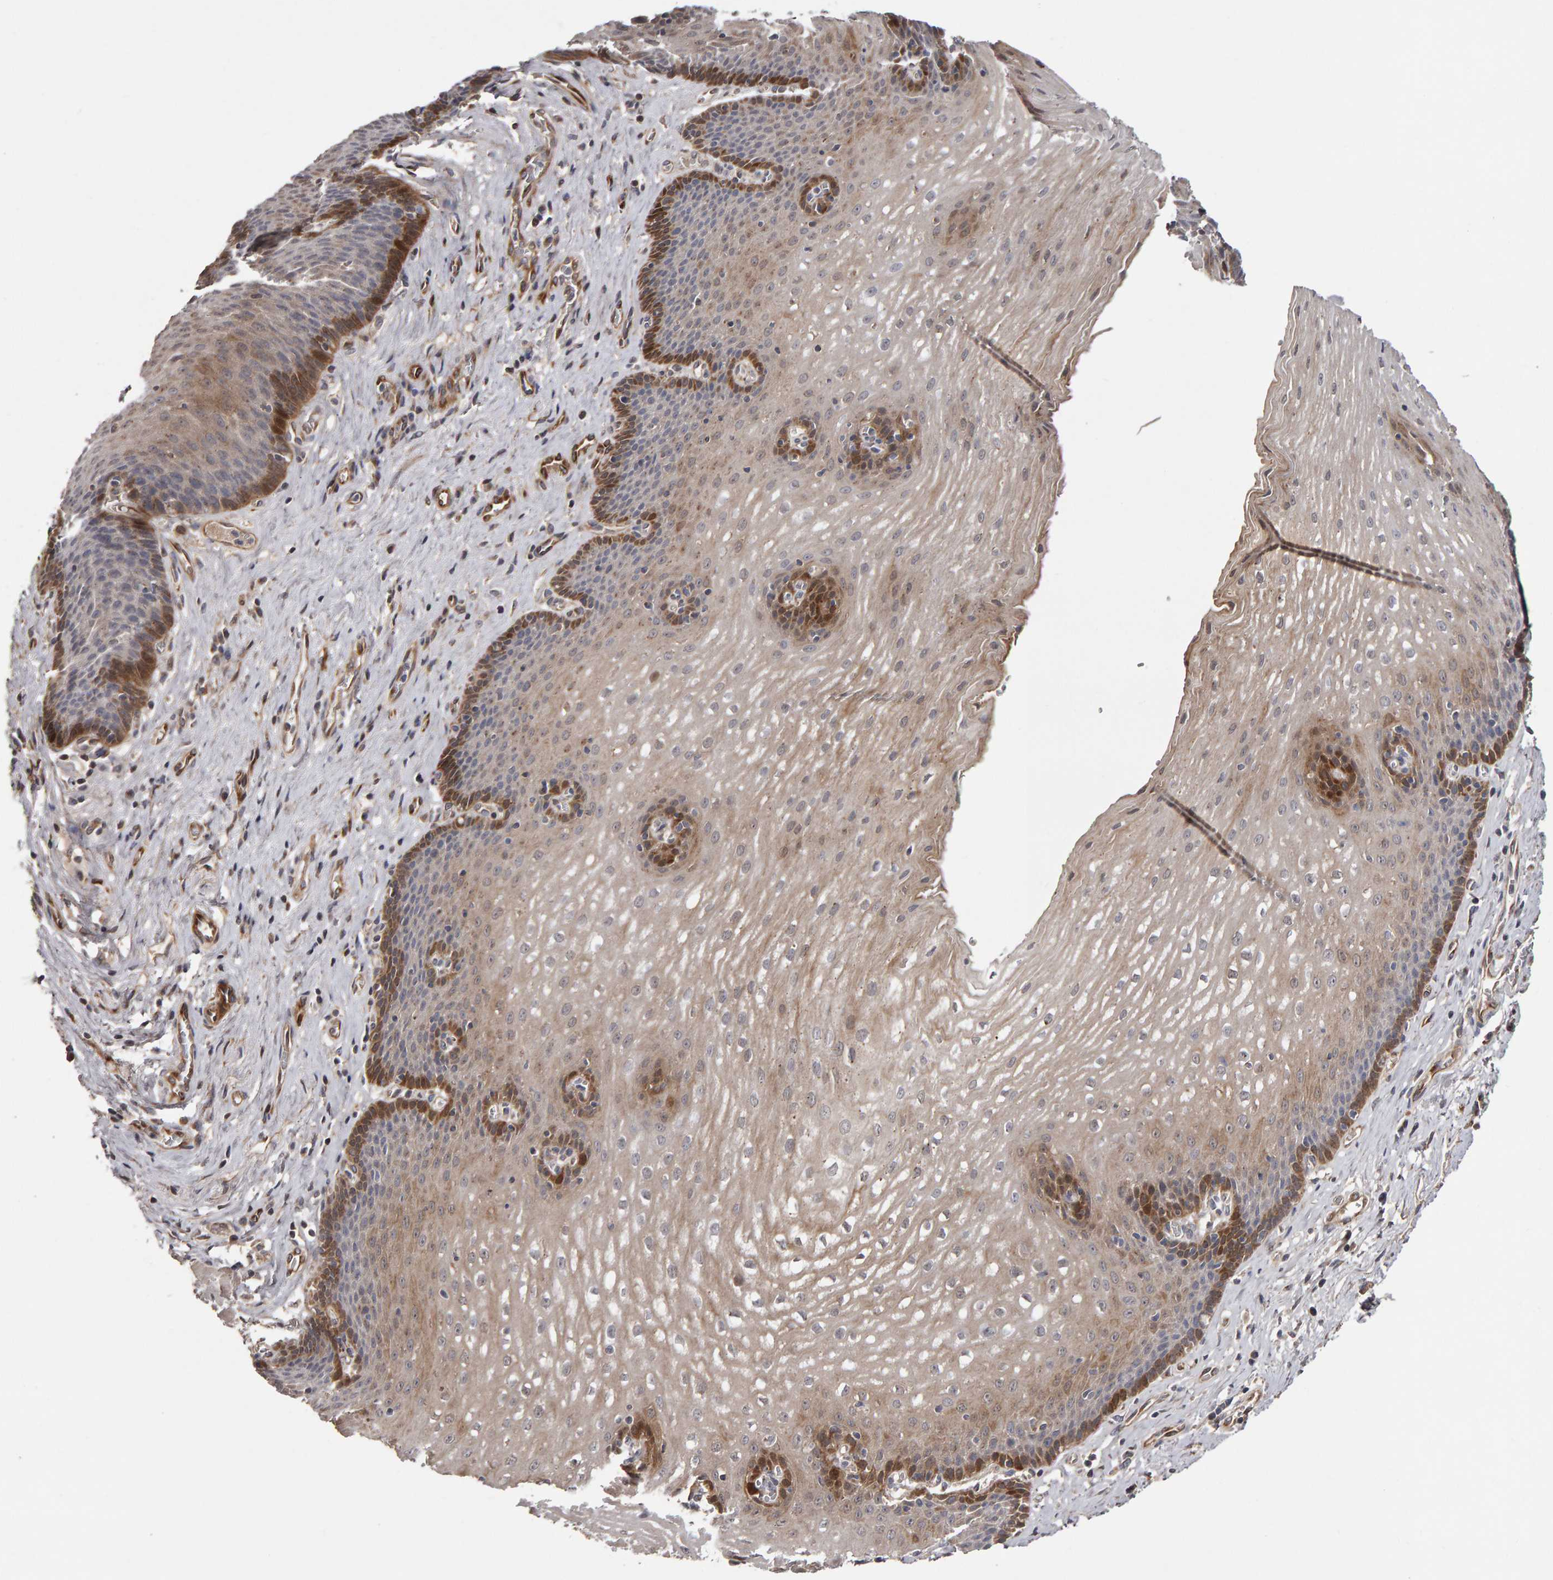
{"staining": {"intensity": "moderate", "quantity": "25%-75%", "location": "cytoplasmic/membranous"}, "tissue": "esophagus", "cell_type": "Squamous epithelial cells", "image_type": "normal", "snomed": [{"axis": "morphology", "description": "Normal tissue, NOS"}, {"axis": "topography", "description": "Esophagus"}], "caption": "High-magnification brightfield microscopy of normal esophagus stained with DAB (3,3'-diaminobenzidine) (brown) and counterstained with hematoxylin (blue). squamous epithelial cells exhibit moderate cytoplasmic/membranous staining is present in about25%-75% of cells.", "gene": "CANT1", "patient": {"sex": "male", "age": 48}}